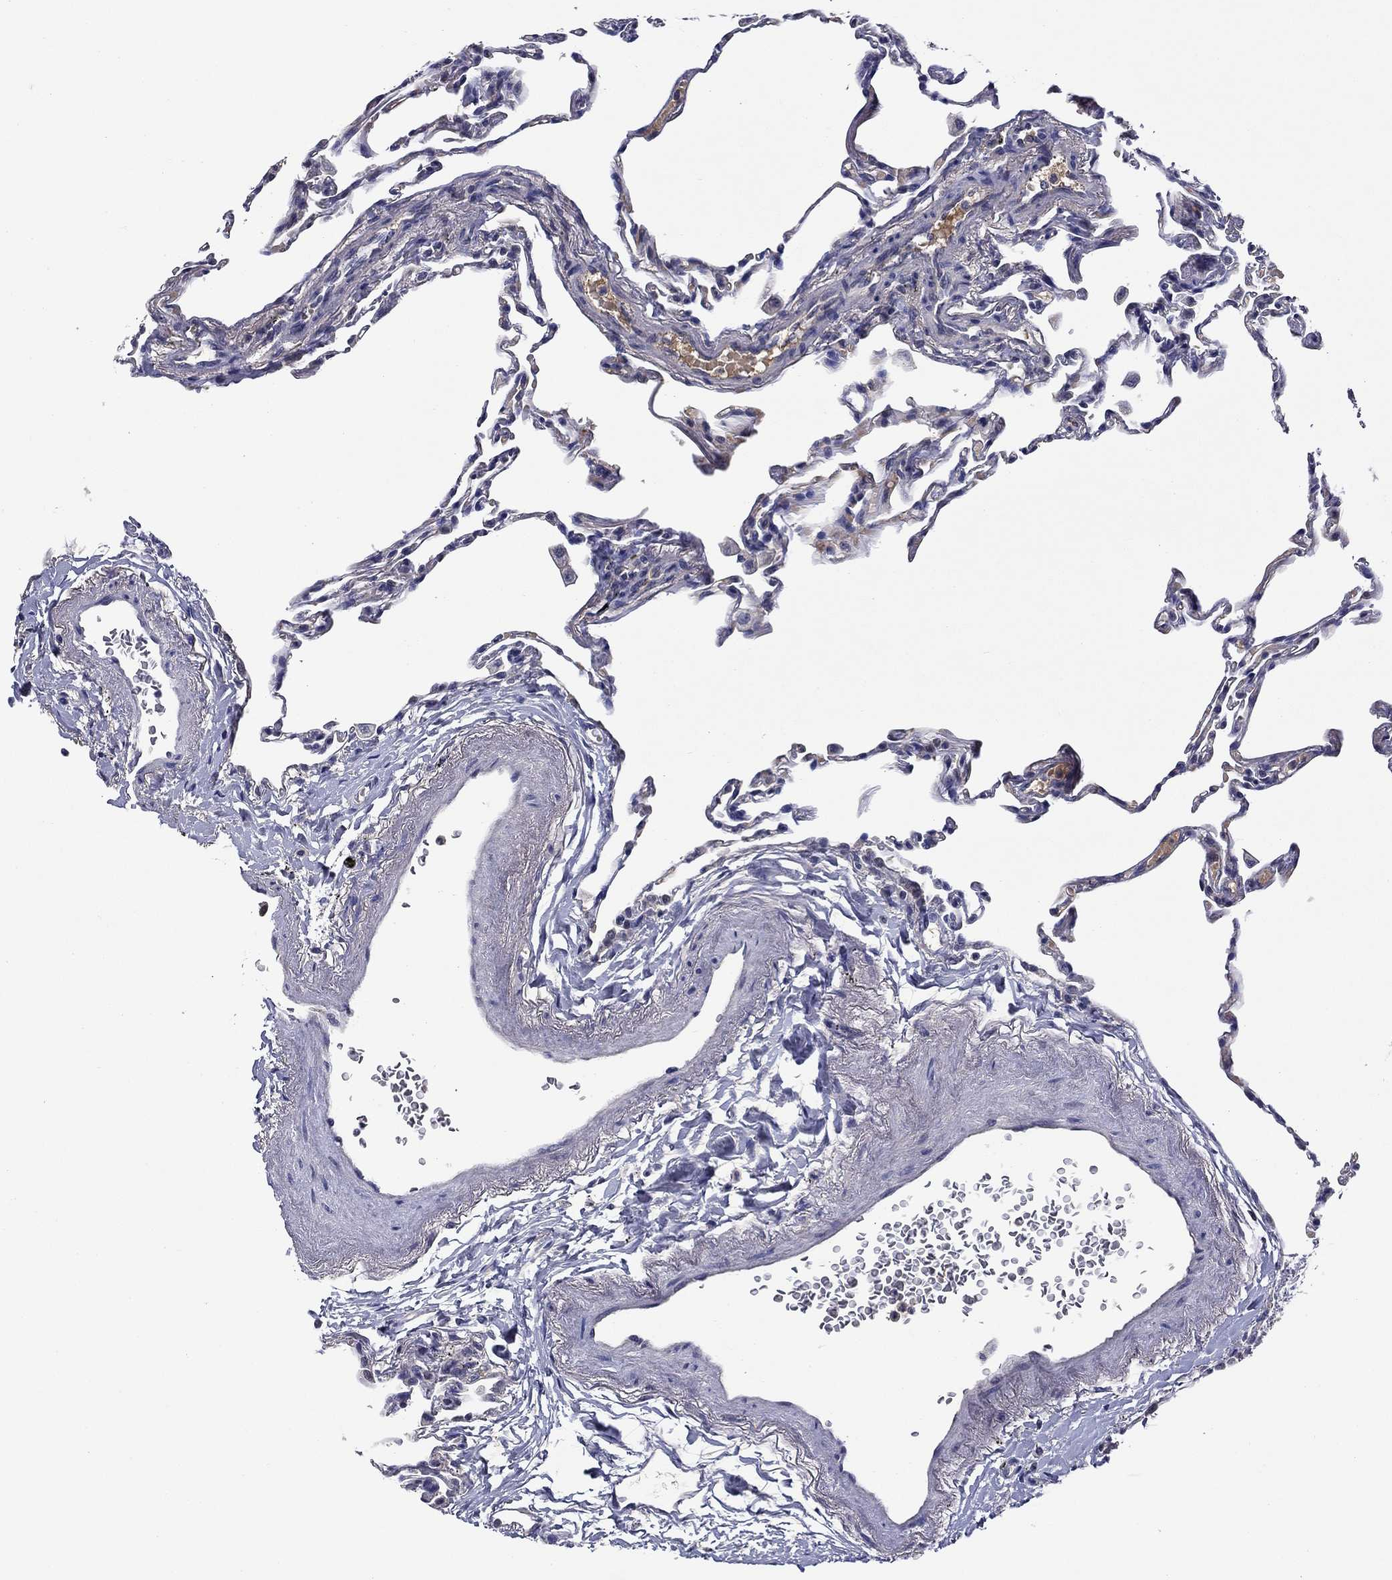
{"staining": {"intensity": "negative", "quantity": "none", "location": "none"}, "tissue": "lung", "cell_type": "Alveolar cells", "image_type": "normal", "snomed": [{"axis": "morphology", "description": "Normal tissue, NOS"}, {"axis": "topography", "description": "Lung"}], "caption": "This micrograph is of benign lung stained with IHC to label a protein in brown with the nuclei are counter-stained blue. There is no staining in alveolar cells.", "gene": "DDTL", "patient": {"sex": "female", "age": 57}}